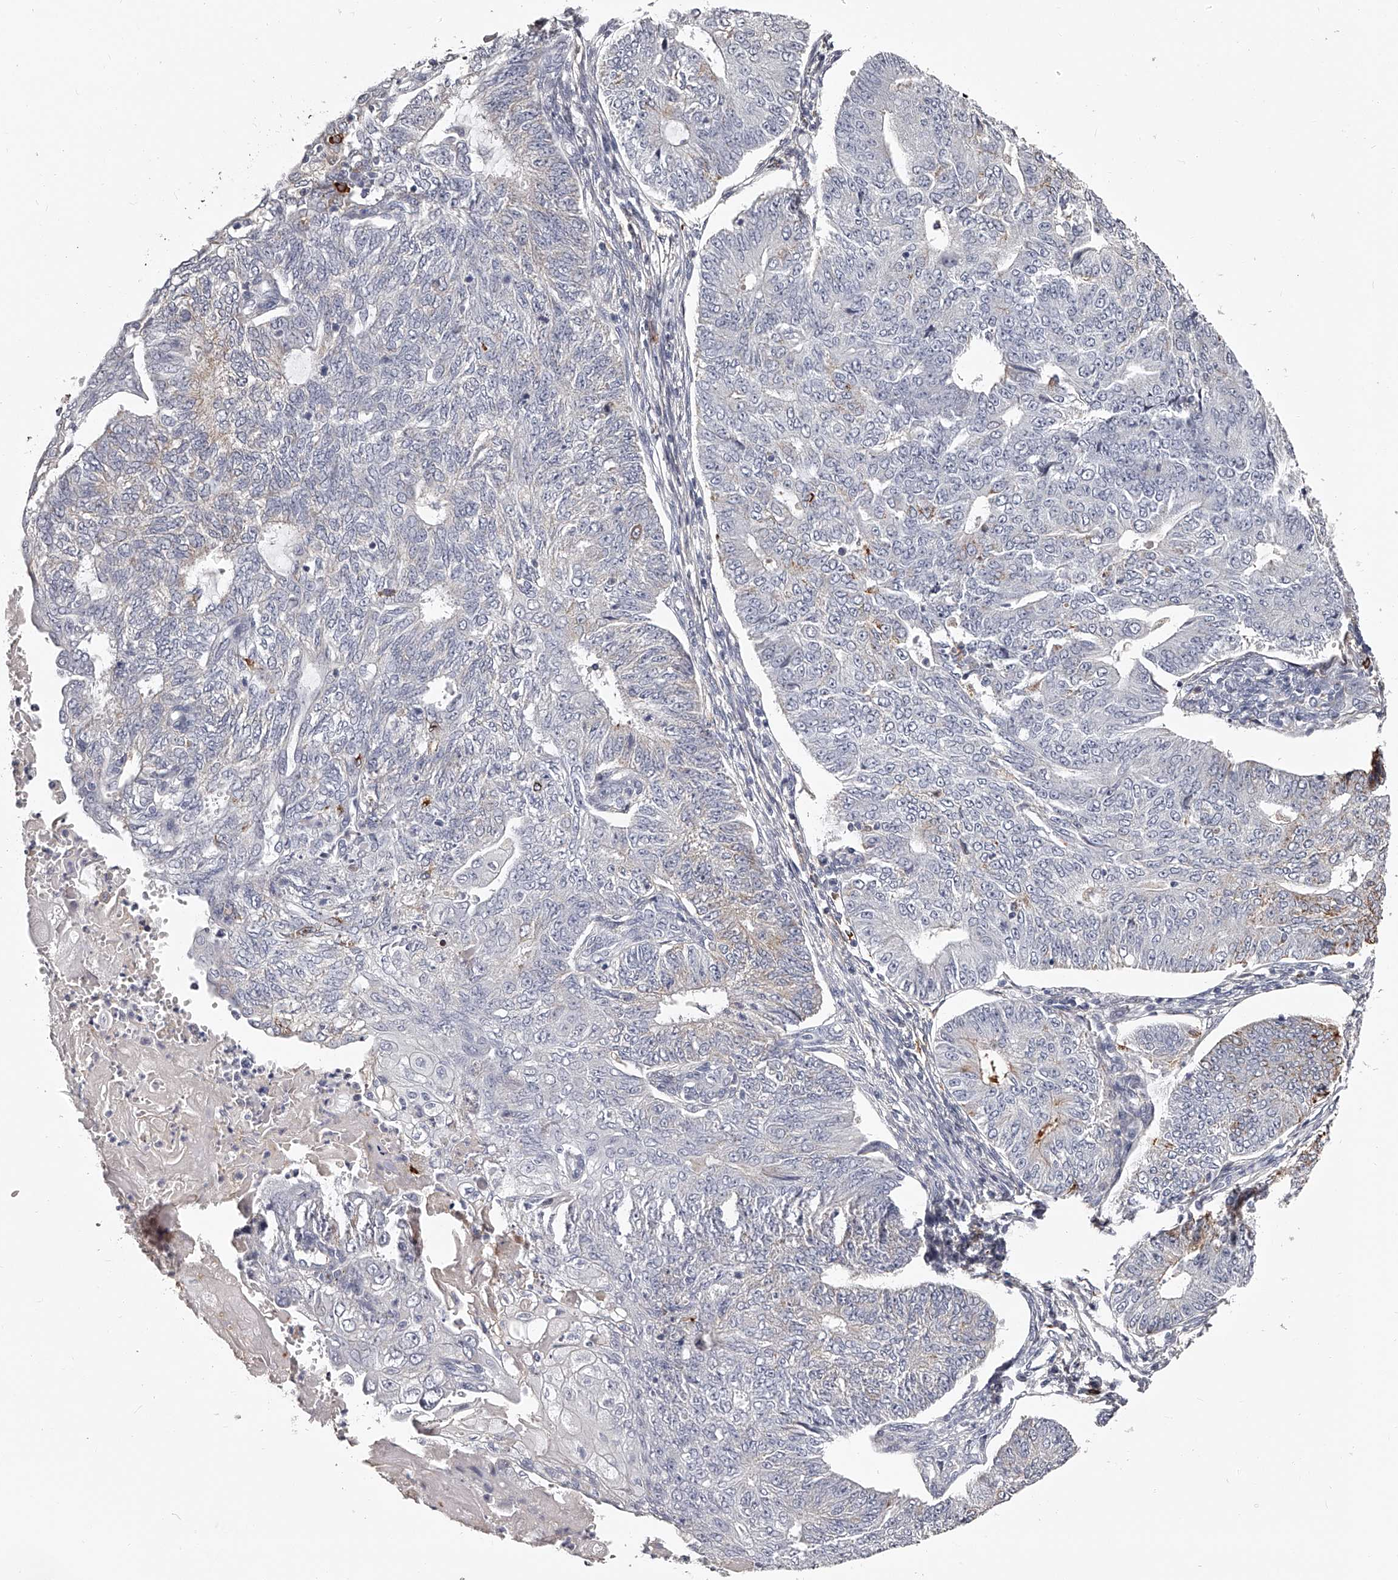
{"staining": {"intensity": "negative", "quantity": "none", "location": "none"}, "tissue": "endometrial cancer", "cell_type": "Tumor cells", "image_type": "cancer", "snomed": [{"axis": "morphology", "description": "Adenocarcinoma, NOS"}, {"axis": "topography", "description": "Endometrium"}], "caption": "Immunohistochemistry of human endometrial adenocarcinoma reveals no staining in tumor cells.", "gene": "PACSIN1", "patient": {"sex": "female", "age": 32}}